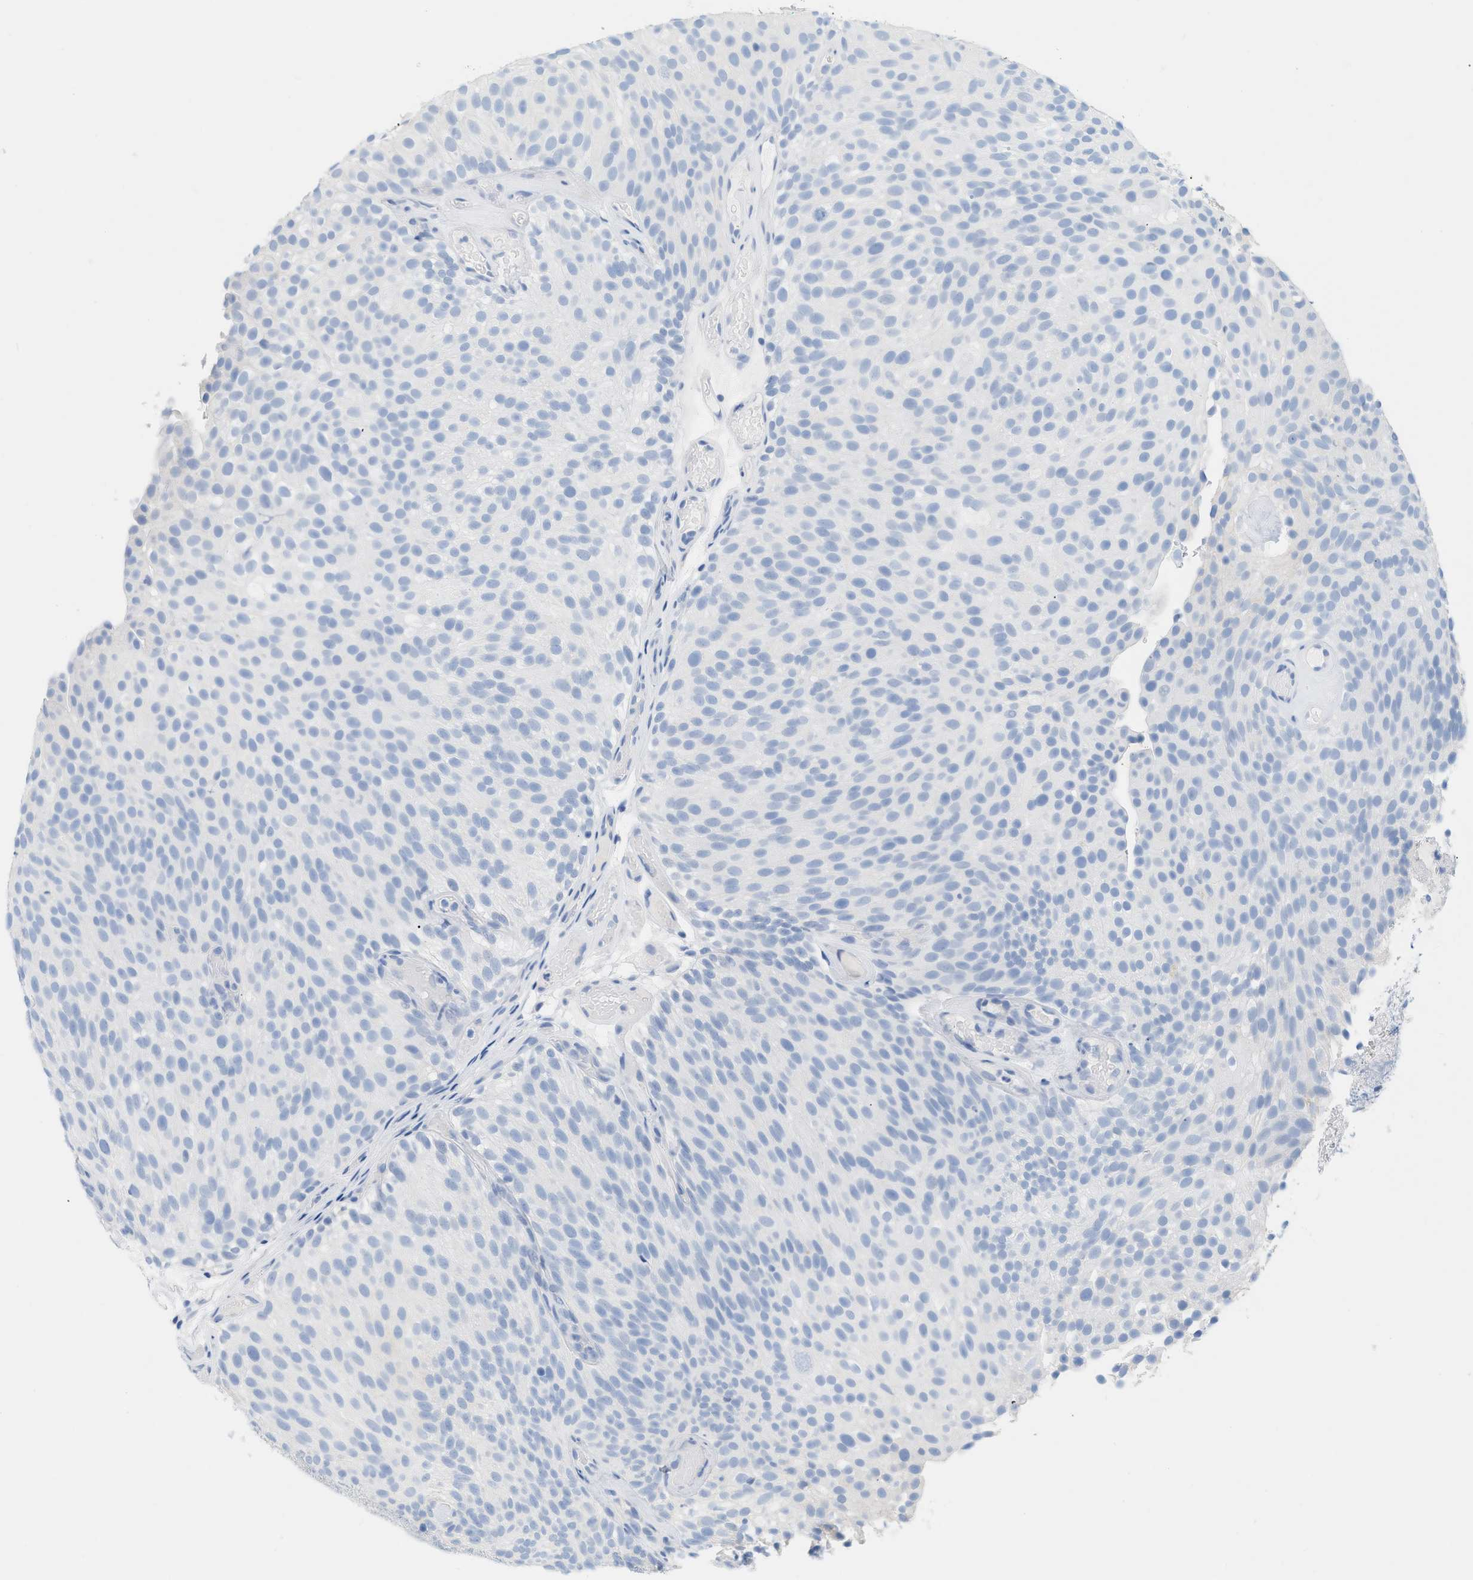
{"staining": {"intensity": "negative", "quantity": "none", "location": "none"}, "tissue": "urothelial cancer", "cell_type": "Tumor cells", "image_type": "cancer", "snomed": [{"axis": "morphology", "description": "Urothelial carcinoma, Low grade"}, {"axis": "topography", "description": "Urinary bladder"}], "caption": "Immunohistochemistry of human urothelial carcinoma (low-grade) displays no expression in tumor cells.", "gene": "PAPPA", "patient": {"sex": "male", "age": 78}}